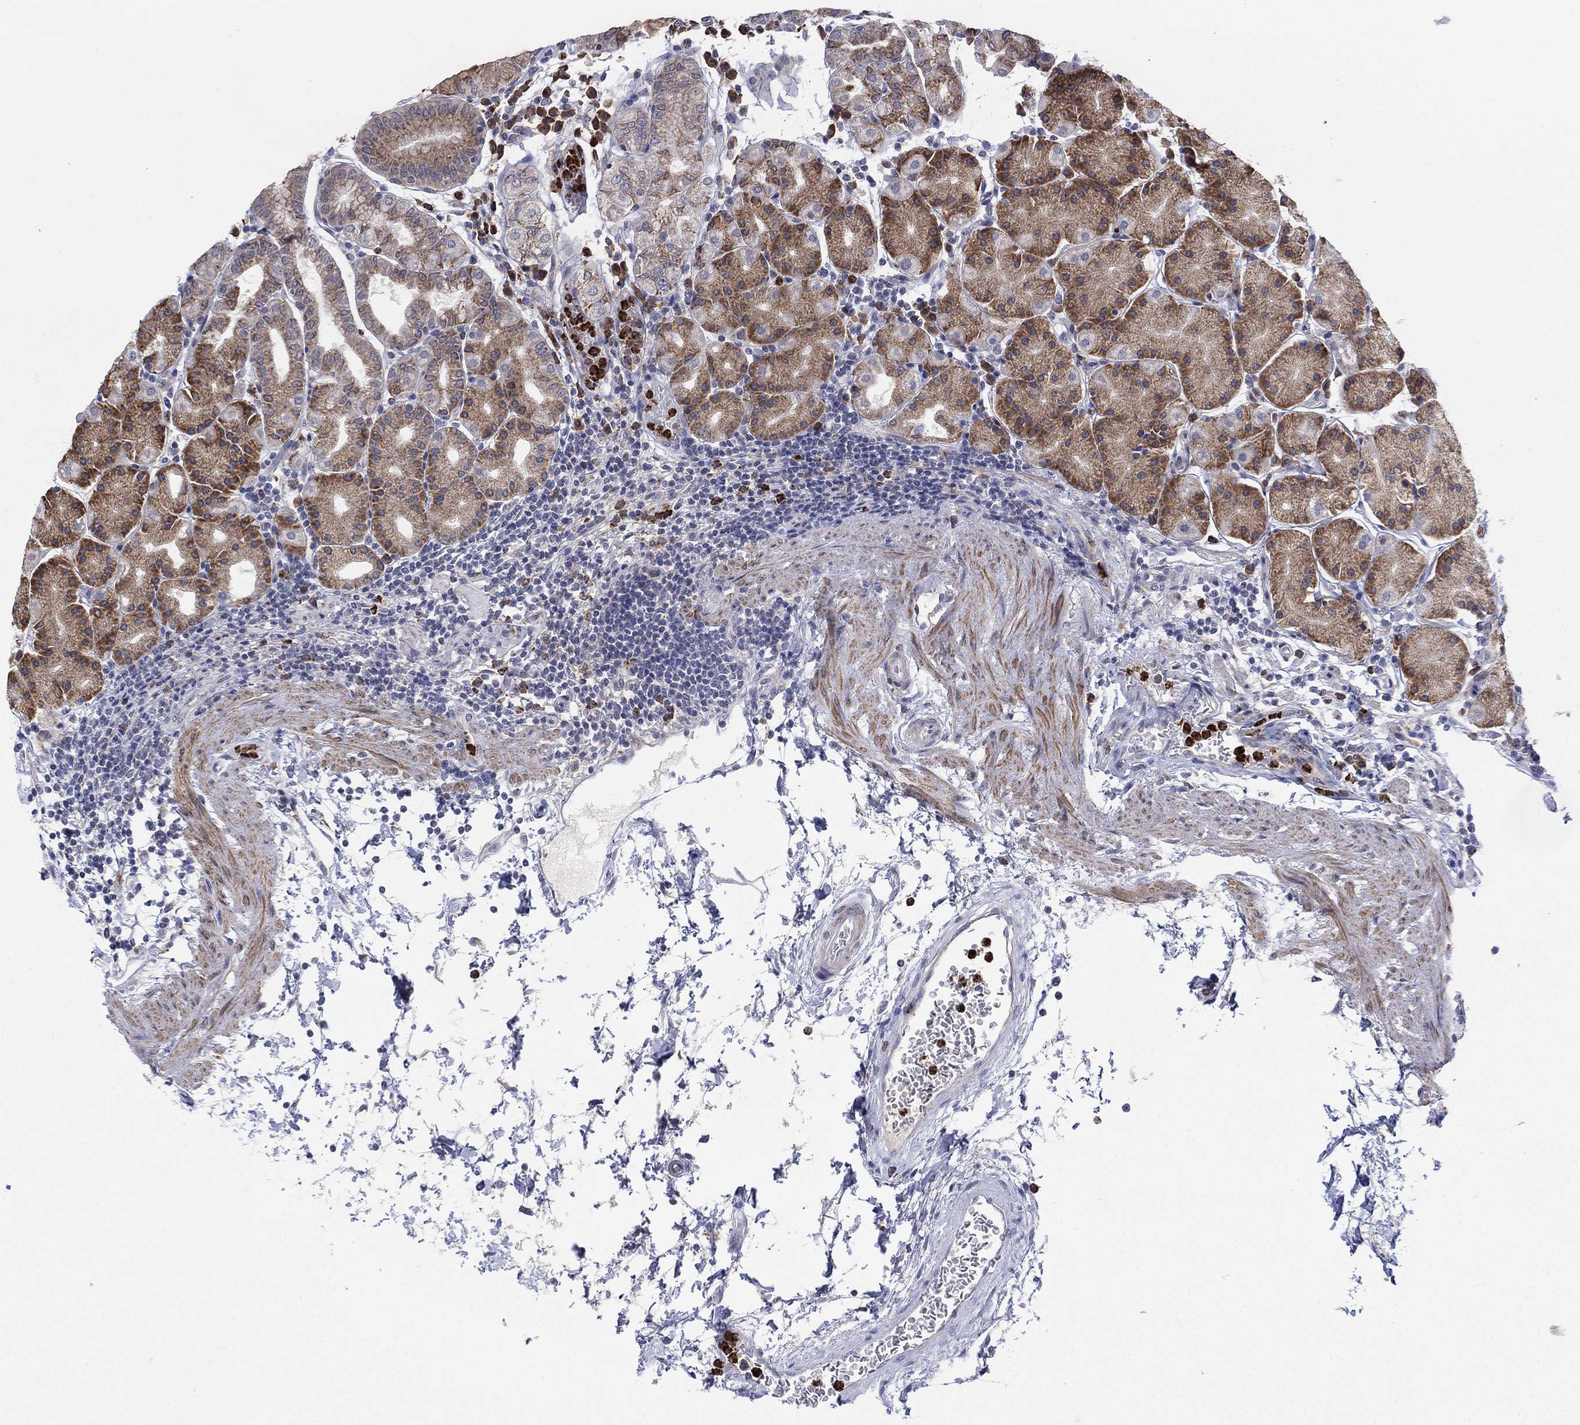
{"staining": {"intensity": "moderate", "quantity": ">75%", "location": "cytoplasmic/membranous"}, "tissue": "stomach", "cell_type": "Glandular cells", "image_type": "normal", "snomed": [{"axis": "morphology", "description": "Normal tissue, NOS"}, {"axis": "topography", "description": "Stomach"}], "caption": "Immunohistochemistry (IHC) (DAB) staining of normal human stomach shows moderate cytoplasmic/membranous protein staining in about >75% of glandular cells.", "gene": "MTRFR", "patient": {"sex": "male", "age": 54}}